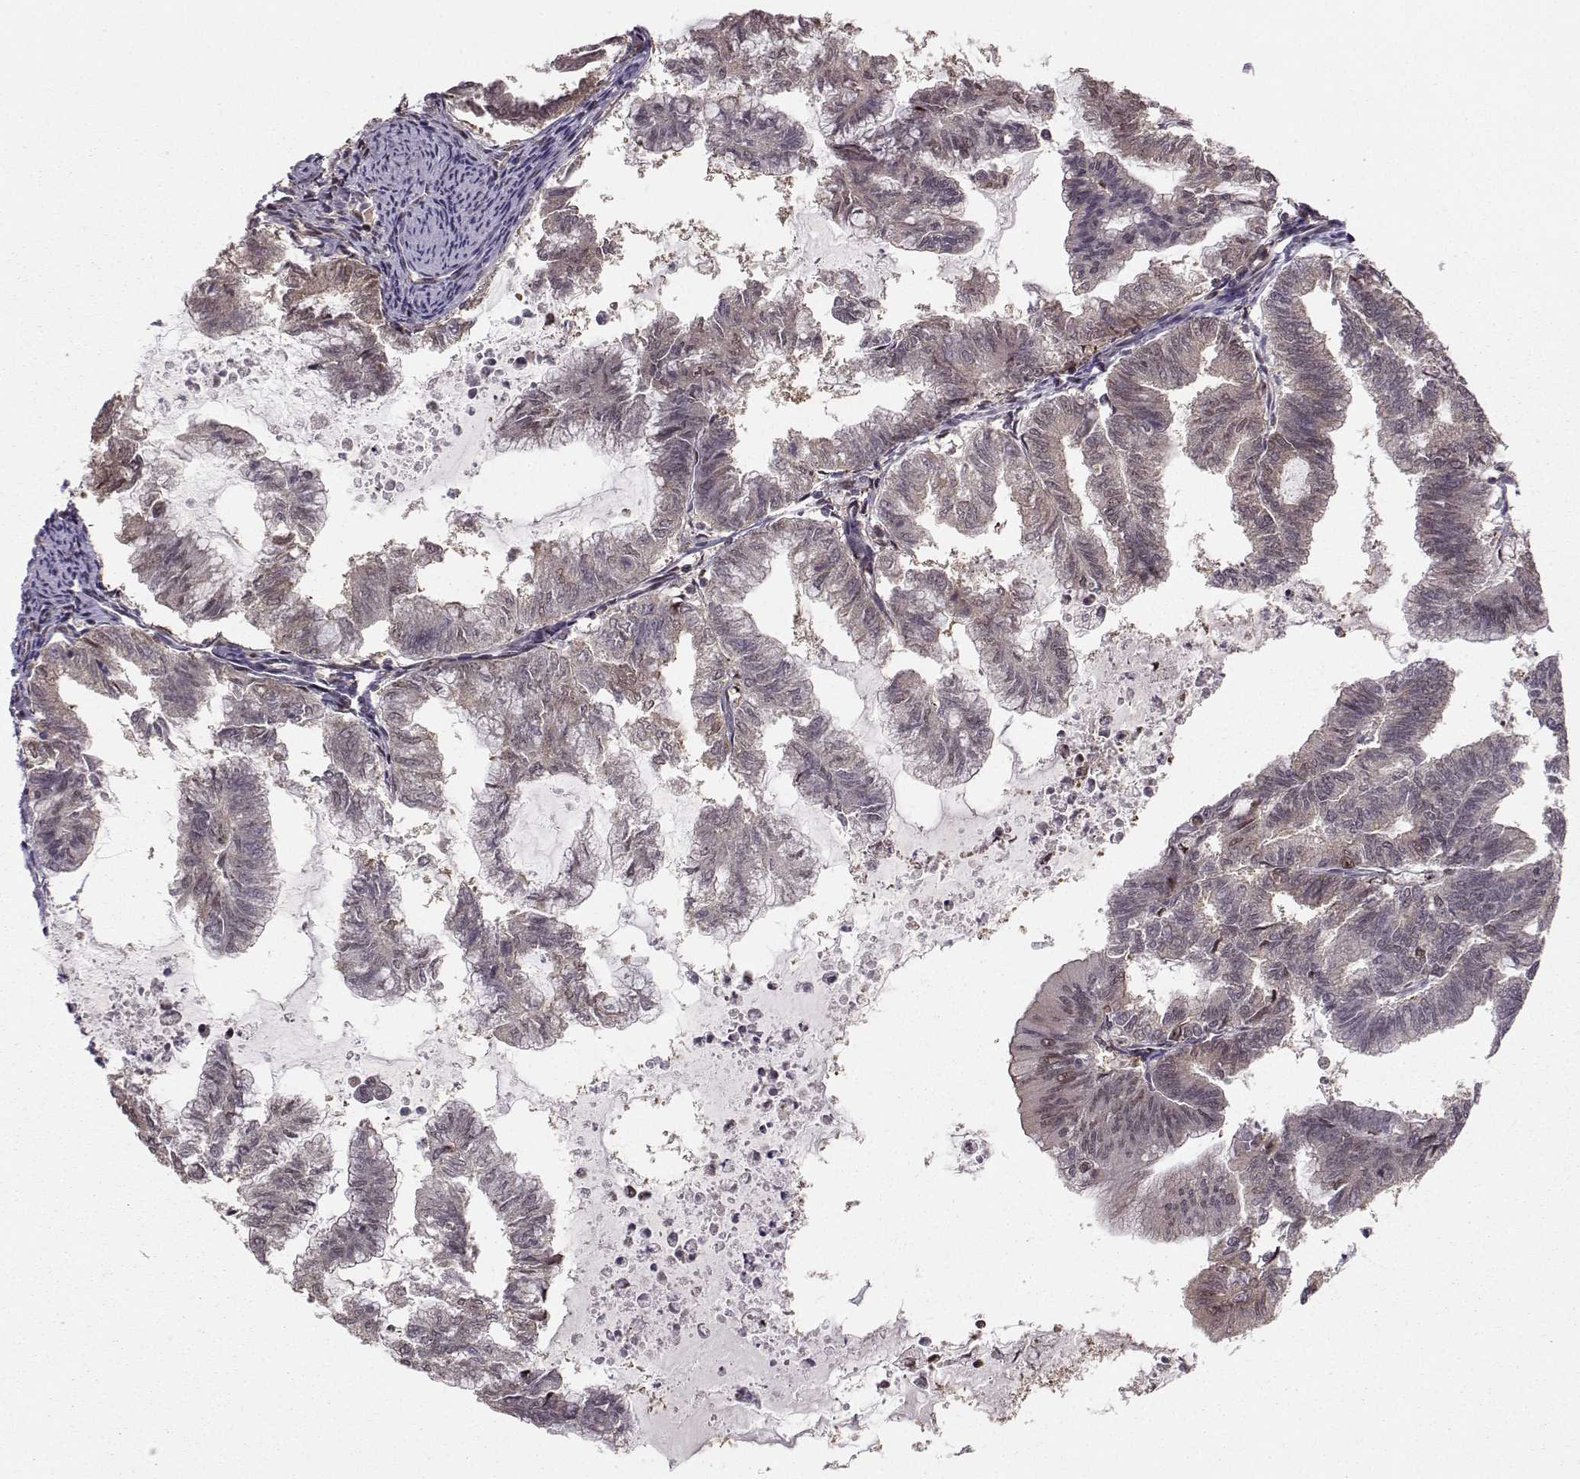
{"staining": {"intensity": "negative", "quantity": "none", "location": "none"}, "tissue": "endometrial cancer", "cell_type": "Tumor cells", "image_type": "cancer", "snomed": [{"axis": "morphology", "description": "Adenocarcinoma, NOS"}, {"axis": "topography", "description": "Endometrium"}], "caption": "Protein analysis of endometrial cancer reveals no significant positivity in tumor cells. (Stains: DAB (3,3'-diaminobenzidine) immunohistochemistry with hematoxylin counter stain, Microscopy: brightfield microscopy at high magnification).", "gene": "PKP2", "patient": {"sex": "female", "age": 79}}